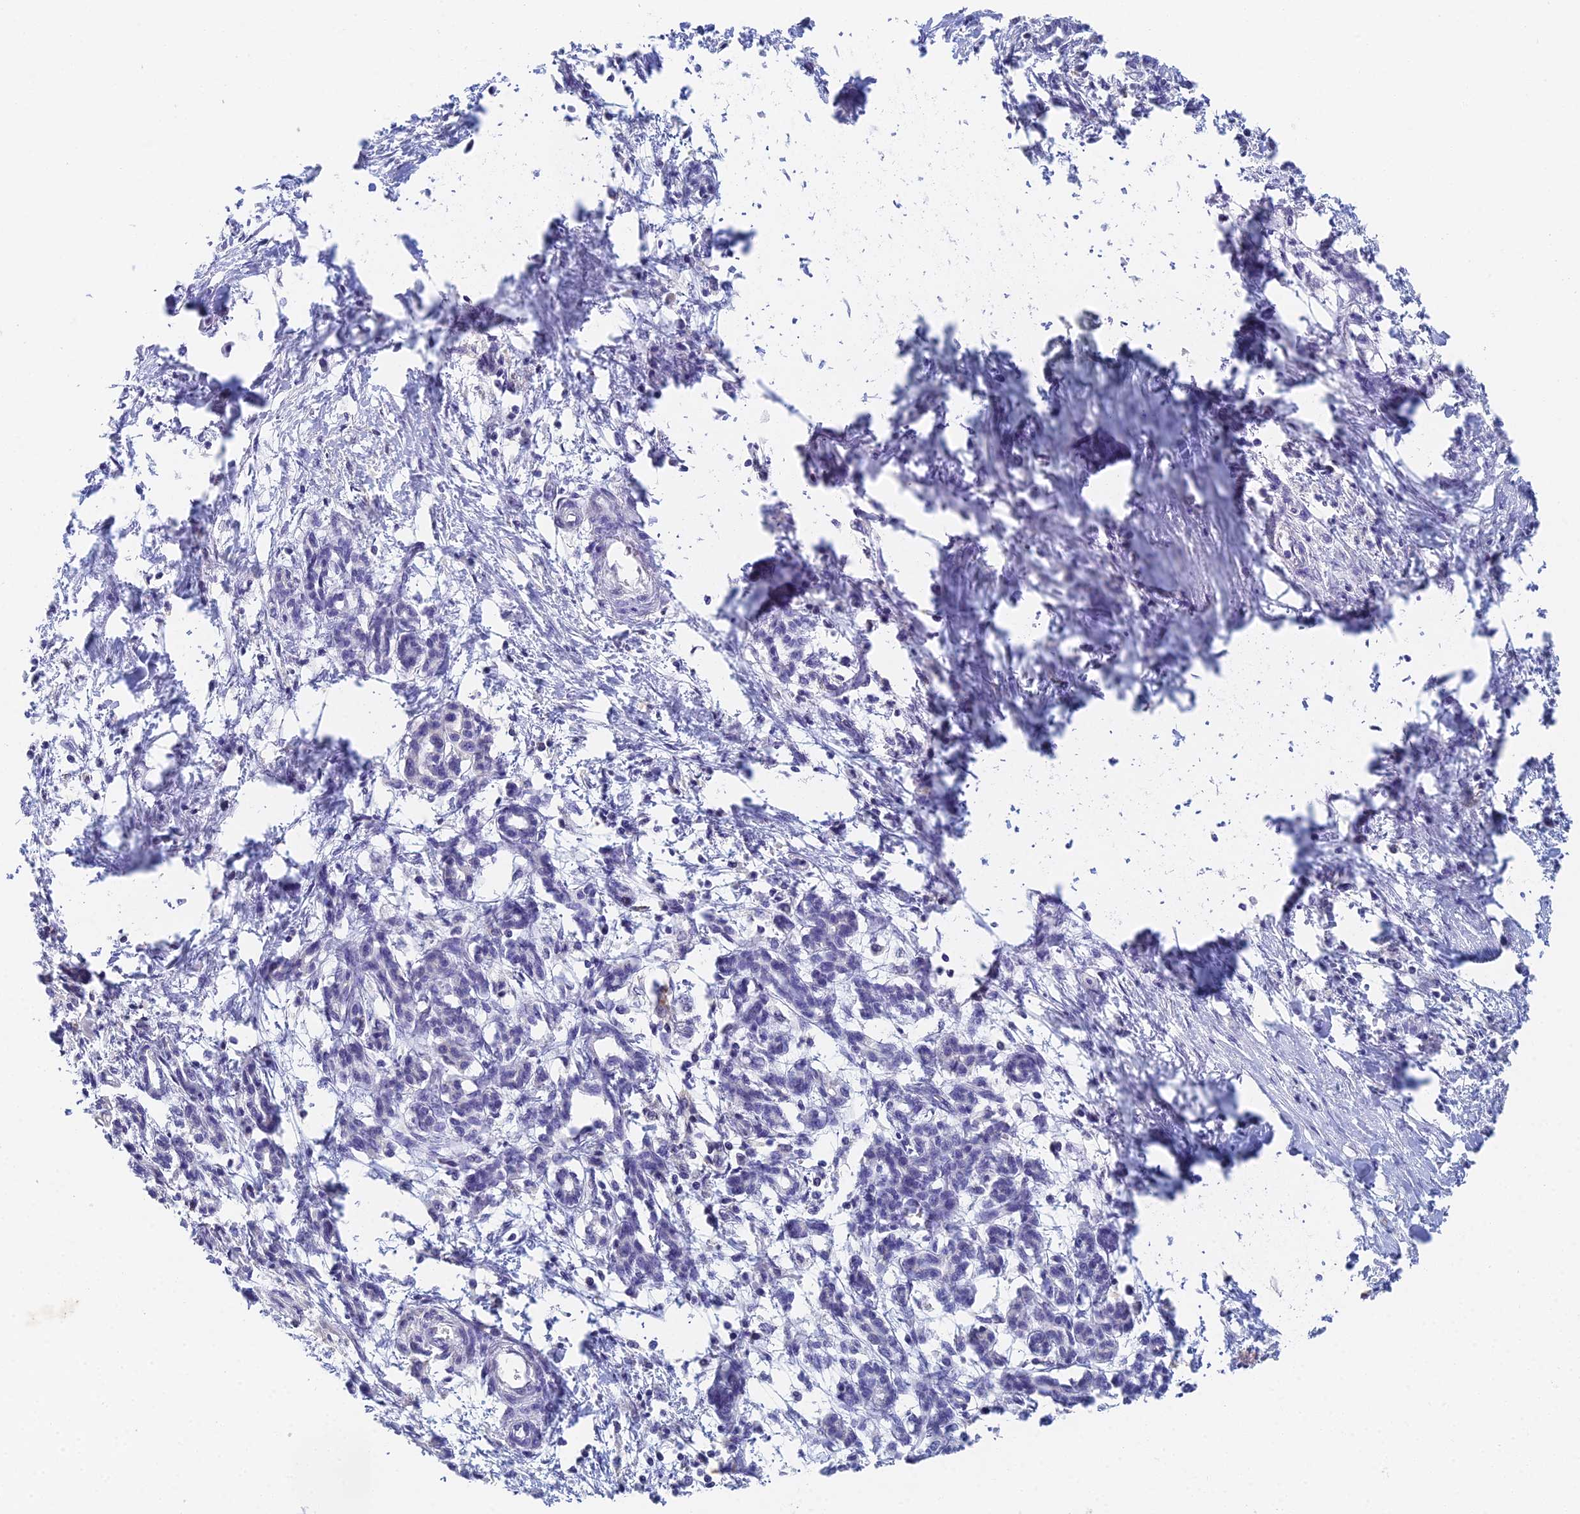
{"staining": {"intensity": "negative", "quantity": "none", "location": "none"}, "tissue": "pancreatic cancer", "cell_type": "Tumor cells", "image_type": "cancer", "snomed": [{"axis": "morphology", "description": "Adenocarcinoma, NOS"}, {"axis": "topography", "description": "Pancreas"}], "caption": "Immunohistochemistry (IHC) histopathology image of pancreatic adenocarcinoma stained for a protein (brown), which demonstrates no positivity in tumor cells.", "gene": "MCM2", "patient": {"sex": "female", "age": 55}}